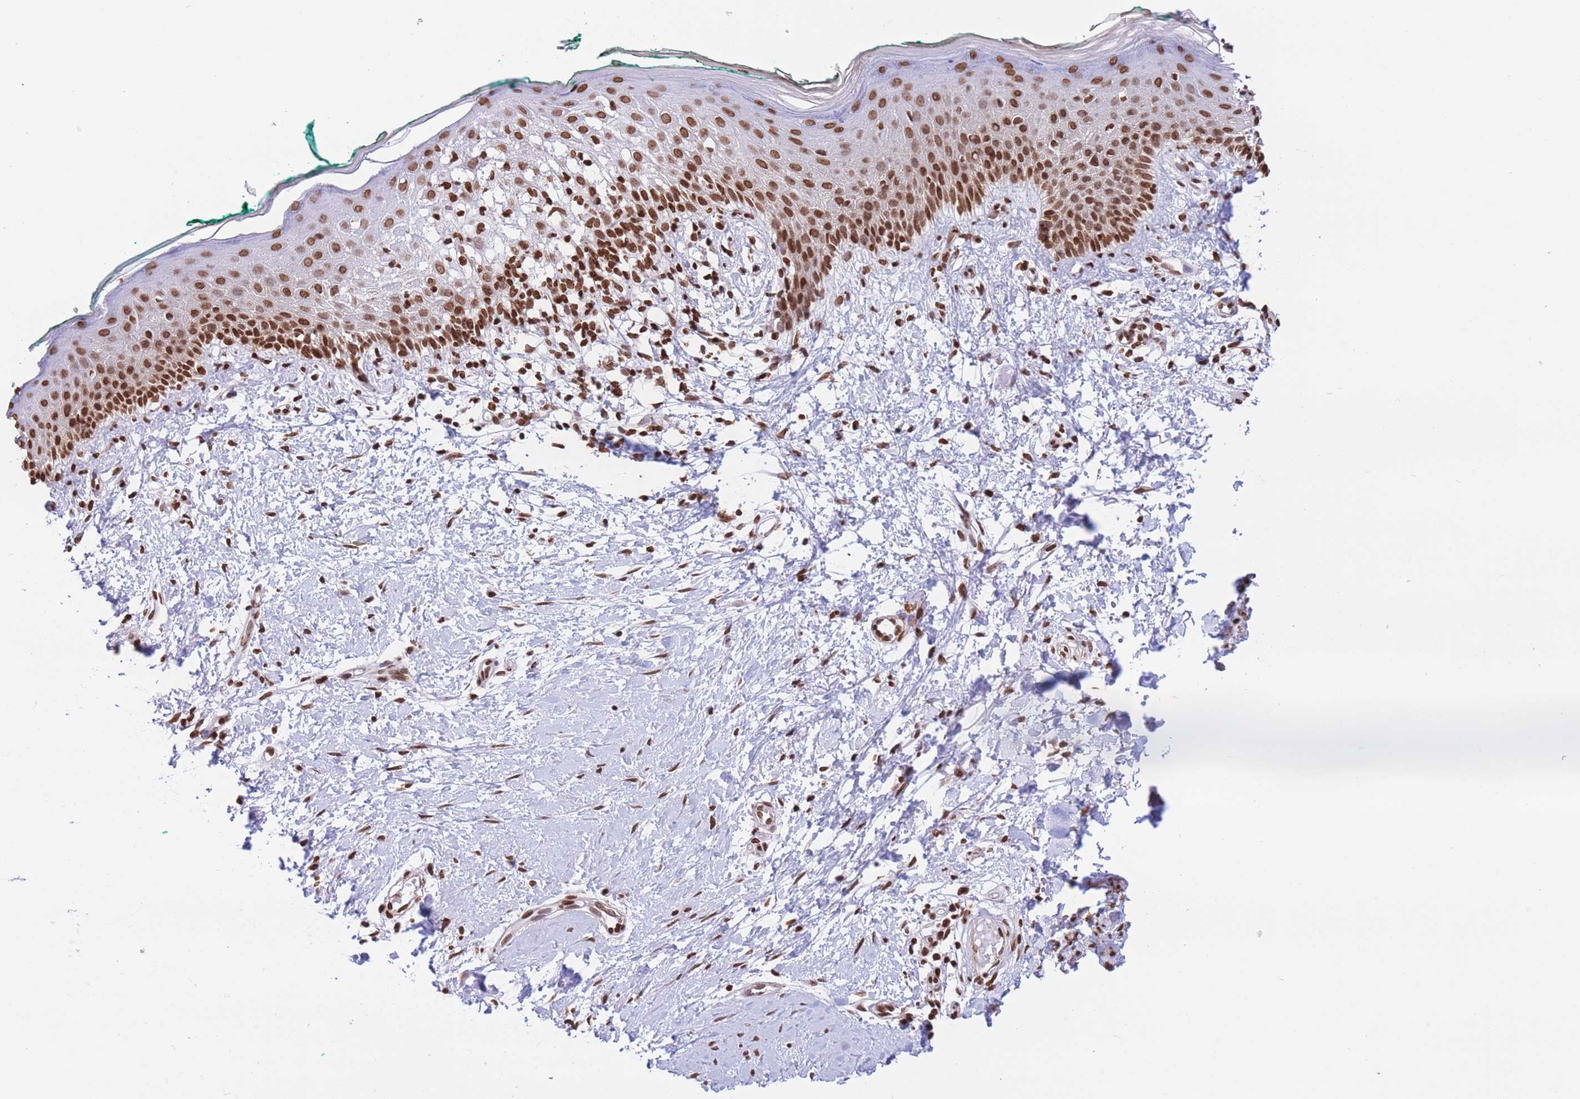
{"staining": {"intensity": "strong", "quantity": ">75%", "location": "nuclear"}, "tissue": "skin", "cell_type": "Fibroblasts", "image_type": "normal", "snomed": [{"axis": "morphology", "description": "Normal tissue, NOS"}, {"axis": "morphology", "description": "Malignant melanoma, NOS"}, {"axis": "topography", "description": "Skin"}], "caption": "Immunohistochemical staining of normal skin exhibits >75% levels of strong nuclear protein expression in approximately >75% of fibroblasts.", "gene": "H2BC10", "patient": {"sex": "male", "age": 62}}